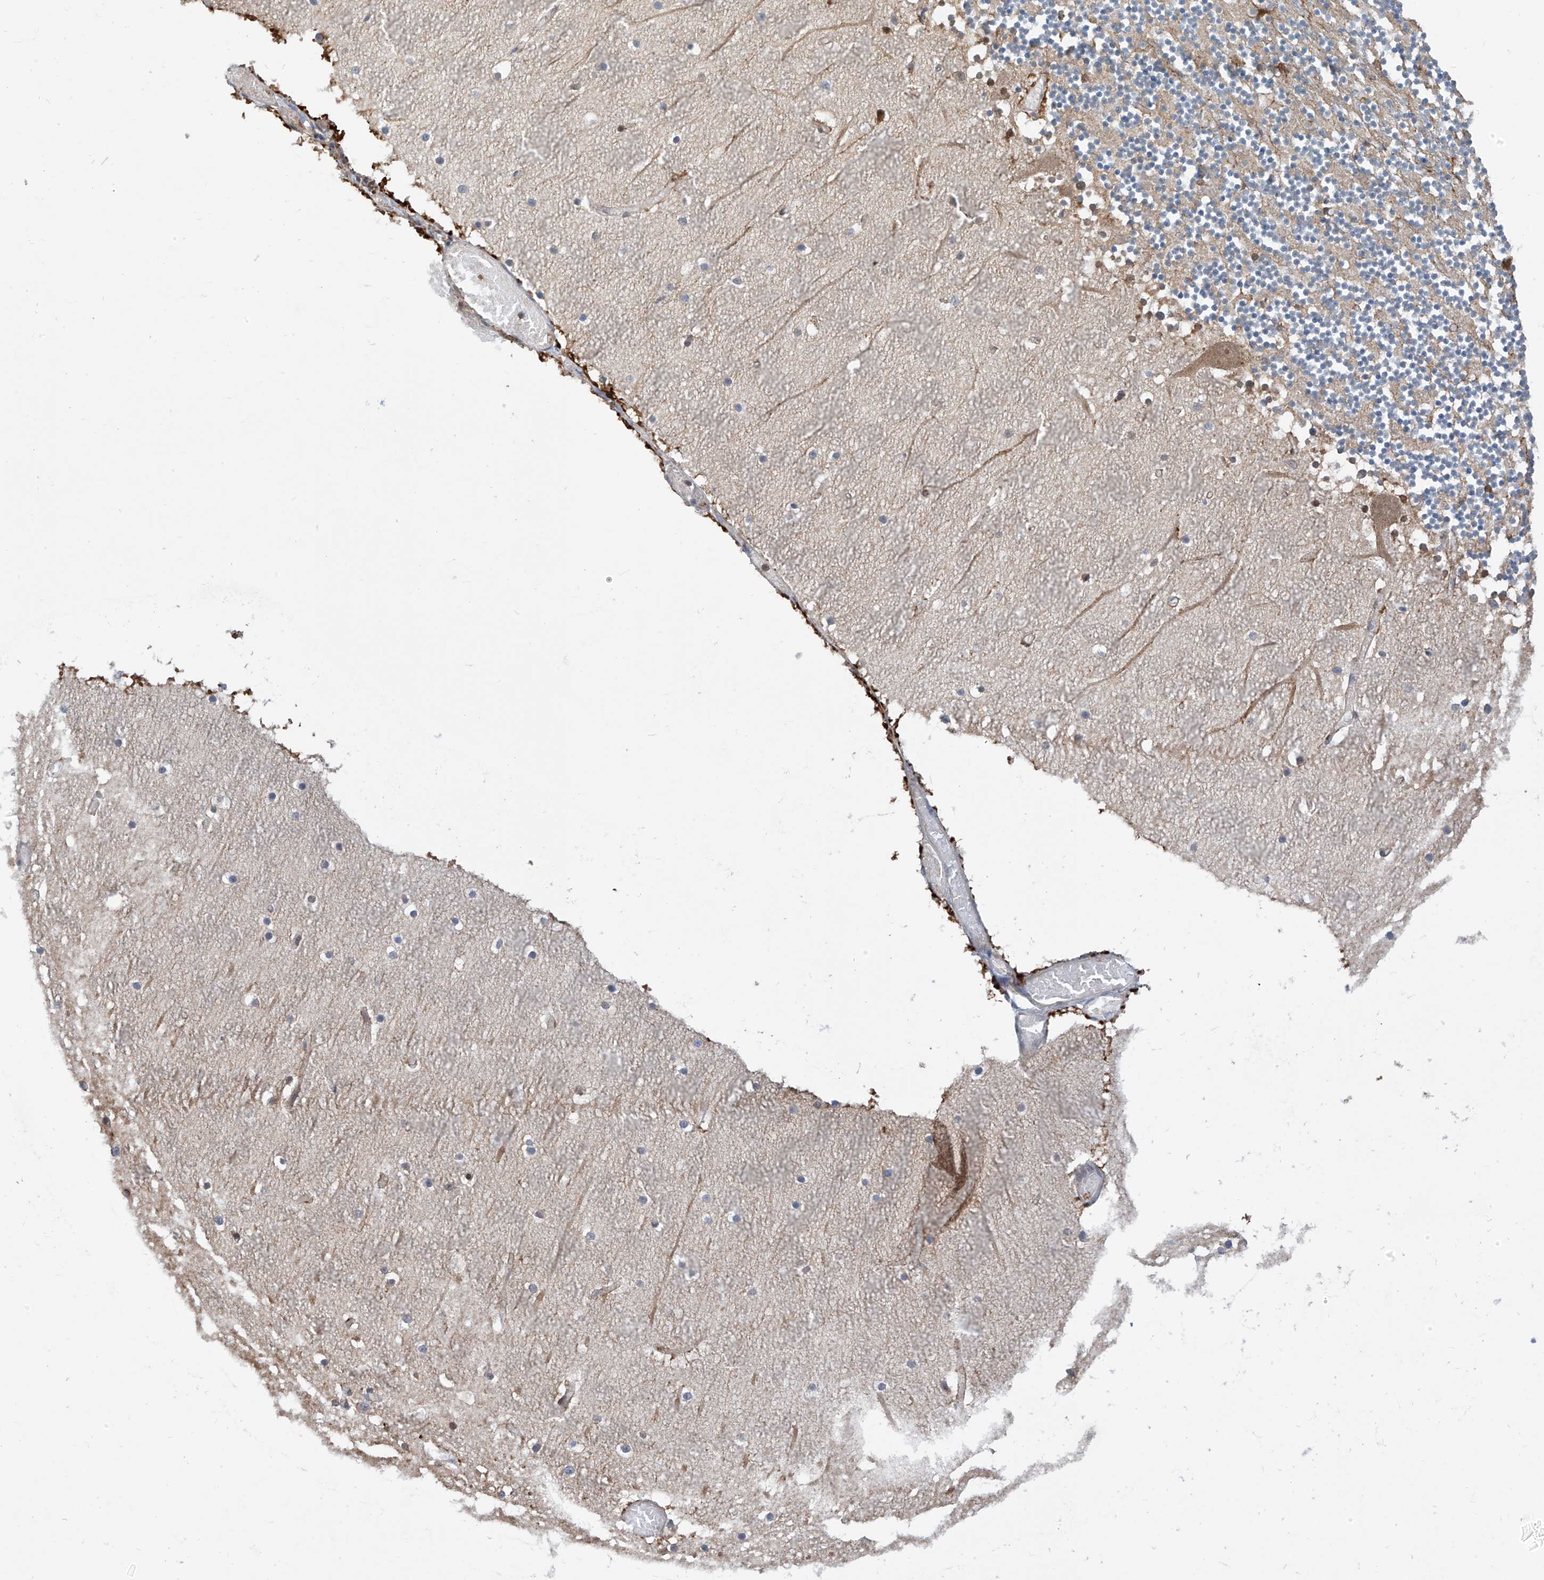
{"staining": {"intensity": "negative", "quantity": "none", "location": "none"}, "tissue": "cerebellum", "cell_type": "Cells in granular layer", "image_type": "normal", "snomed": [{"axis": "morphology", "description": "Normal tissue, NOS"}, {"axis": "topography", "description": "Cerebellum"}], "caption": "A high-resolution image shows IHC staining of benign cerebellum, which demonstrates no significant positivity in cells in granular layer.", "gene": "TTC38", "patient": {"sex": "female", "age": 28}}